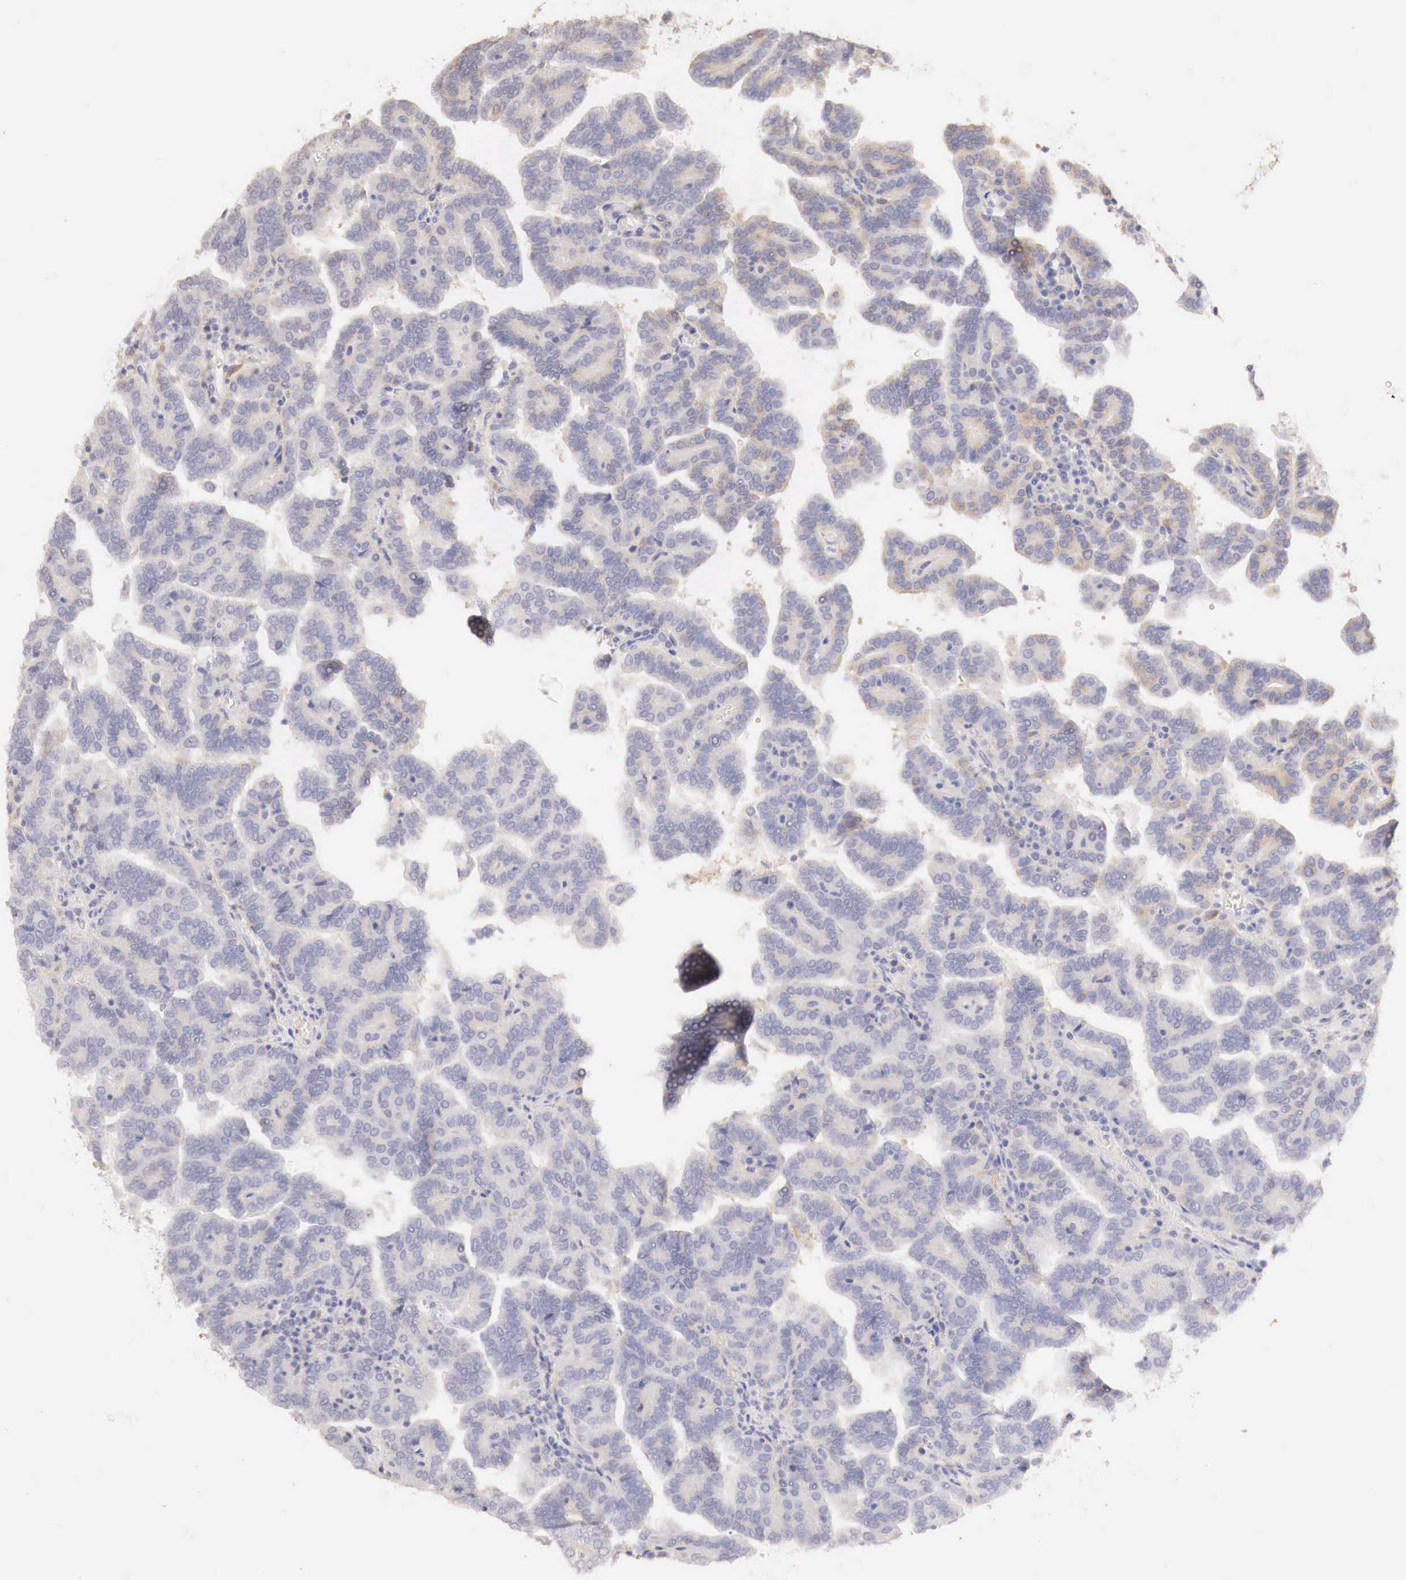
{"staining": {"intensity": "negative", "quantity": "none", "location": "none"}, "tissue": "renal cancer", "cell_type": "Tumor cells", "image_type": "cancer", "snomed": [{"axis": "morphology", "description": "Adenocarcinoma, NOS"}, {"axis": "topography", "description": "Kidney"}], "caption": "The histopathology image exhibits no staining of tumor cells in renal adenocarcinoma. The staining is performed using DAB brown chromogen with nuclei counter-stained in using hematoxylin.", "gene": "GATA1", "patient": {"sex": "male", "age": 61}}